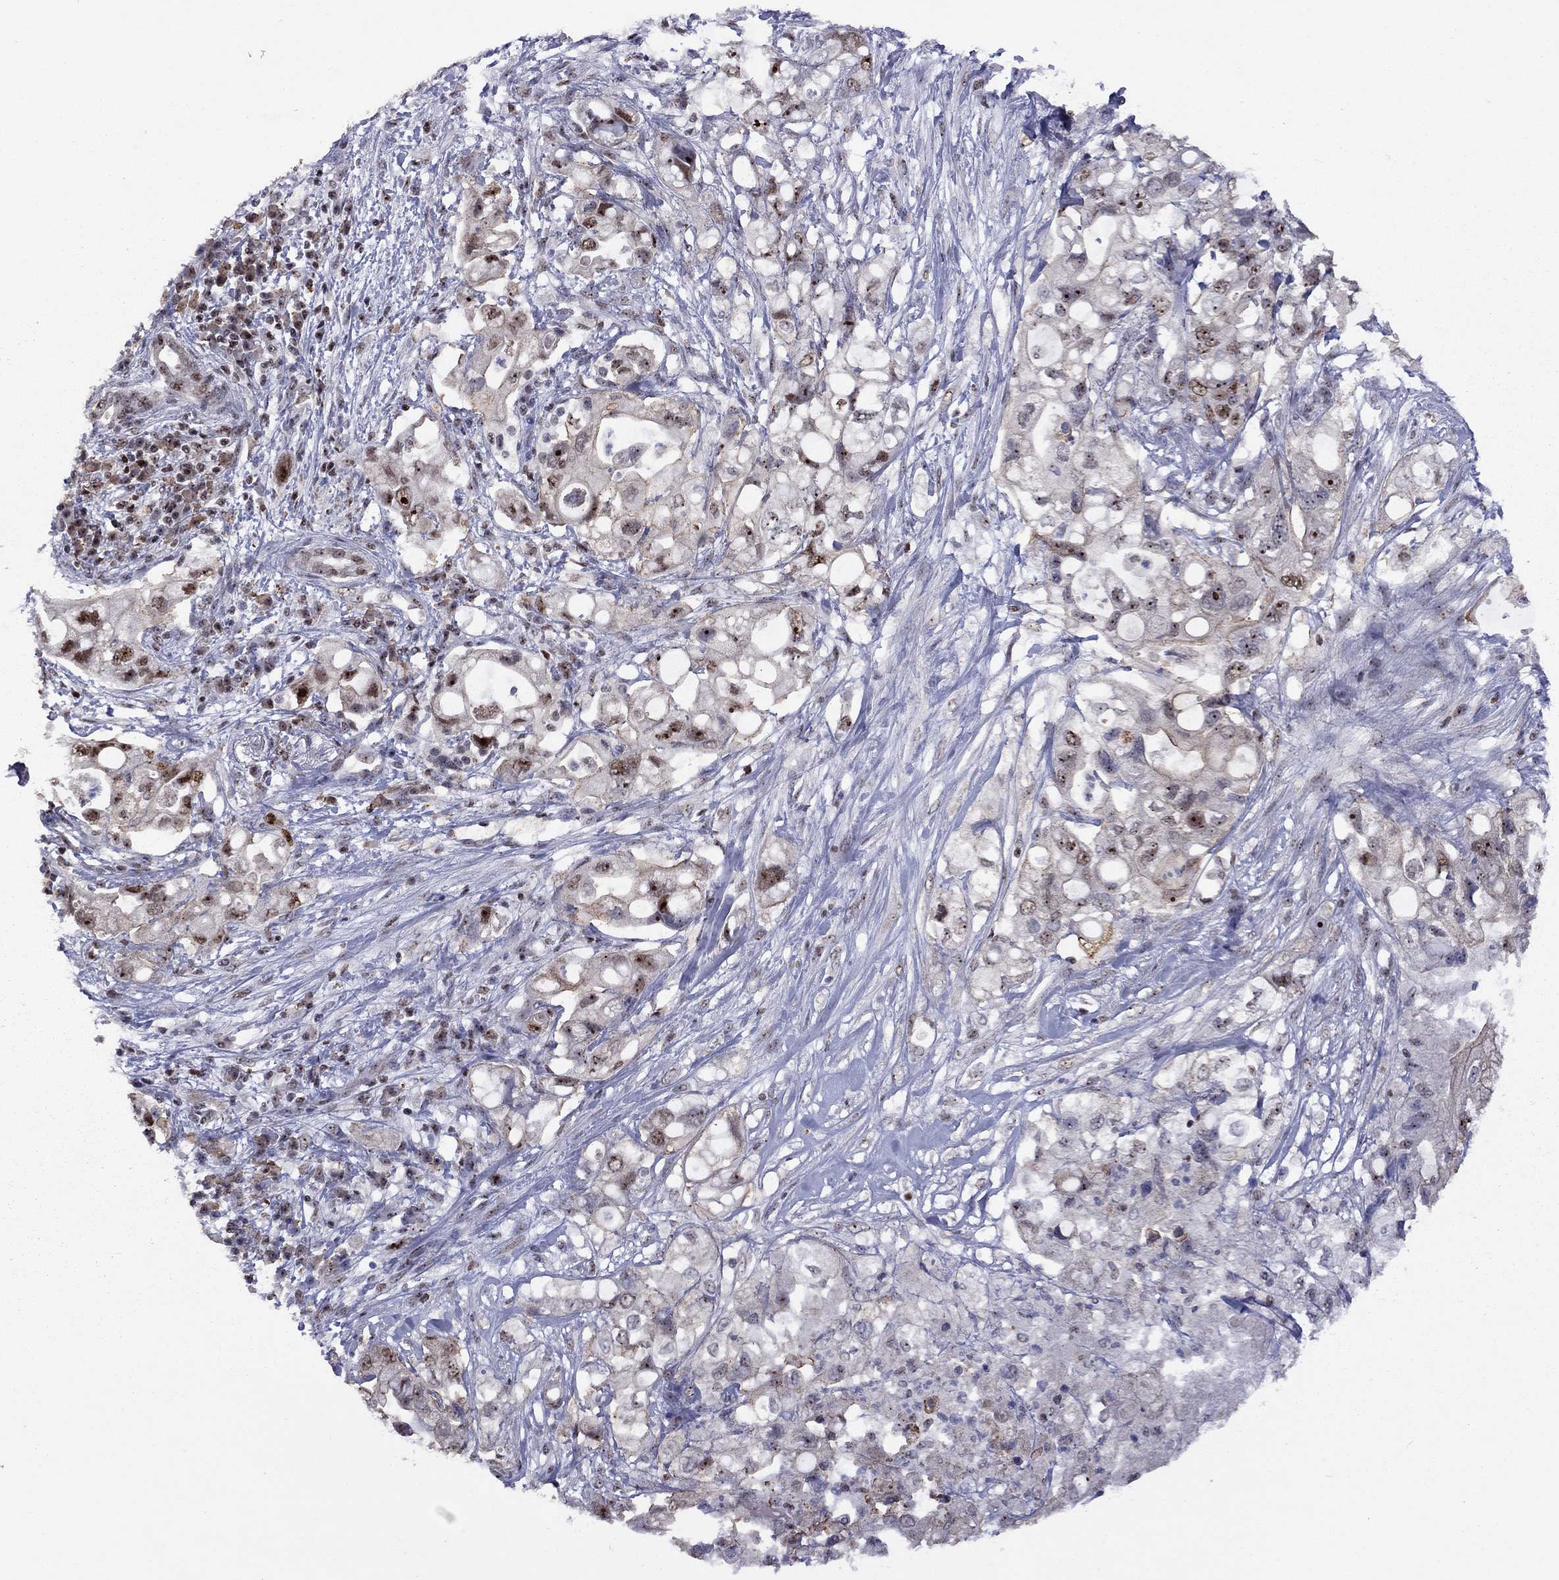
{"staining": {"intensity": "strong", "quantity": "25%-75%", "location": "nuclear"}, "tissue": "pancreatic cancer", "cell_type": "Tumor cells", "image_type": "cancer", "snomed": [{"axis": "morphology", "description": "Adenocarcinoma, NOS"}, {"axis": "topography", "description": "Pancreas"}], "caption": "Immunohistochemistry image of human adenocarcinoma (pancreatic) stained for a protein (brown), which shows high levels of strong nuclear positivity in about 25%-75% of tumor cells.", "gene": "SPOUT1", "patient": {"sex": "female", "age": 72}}